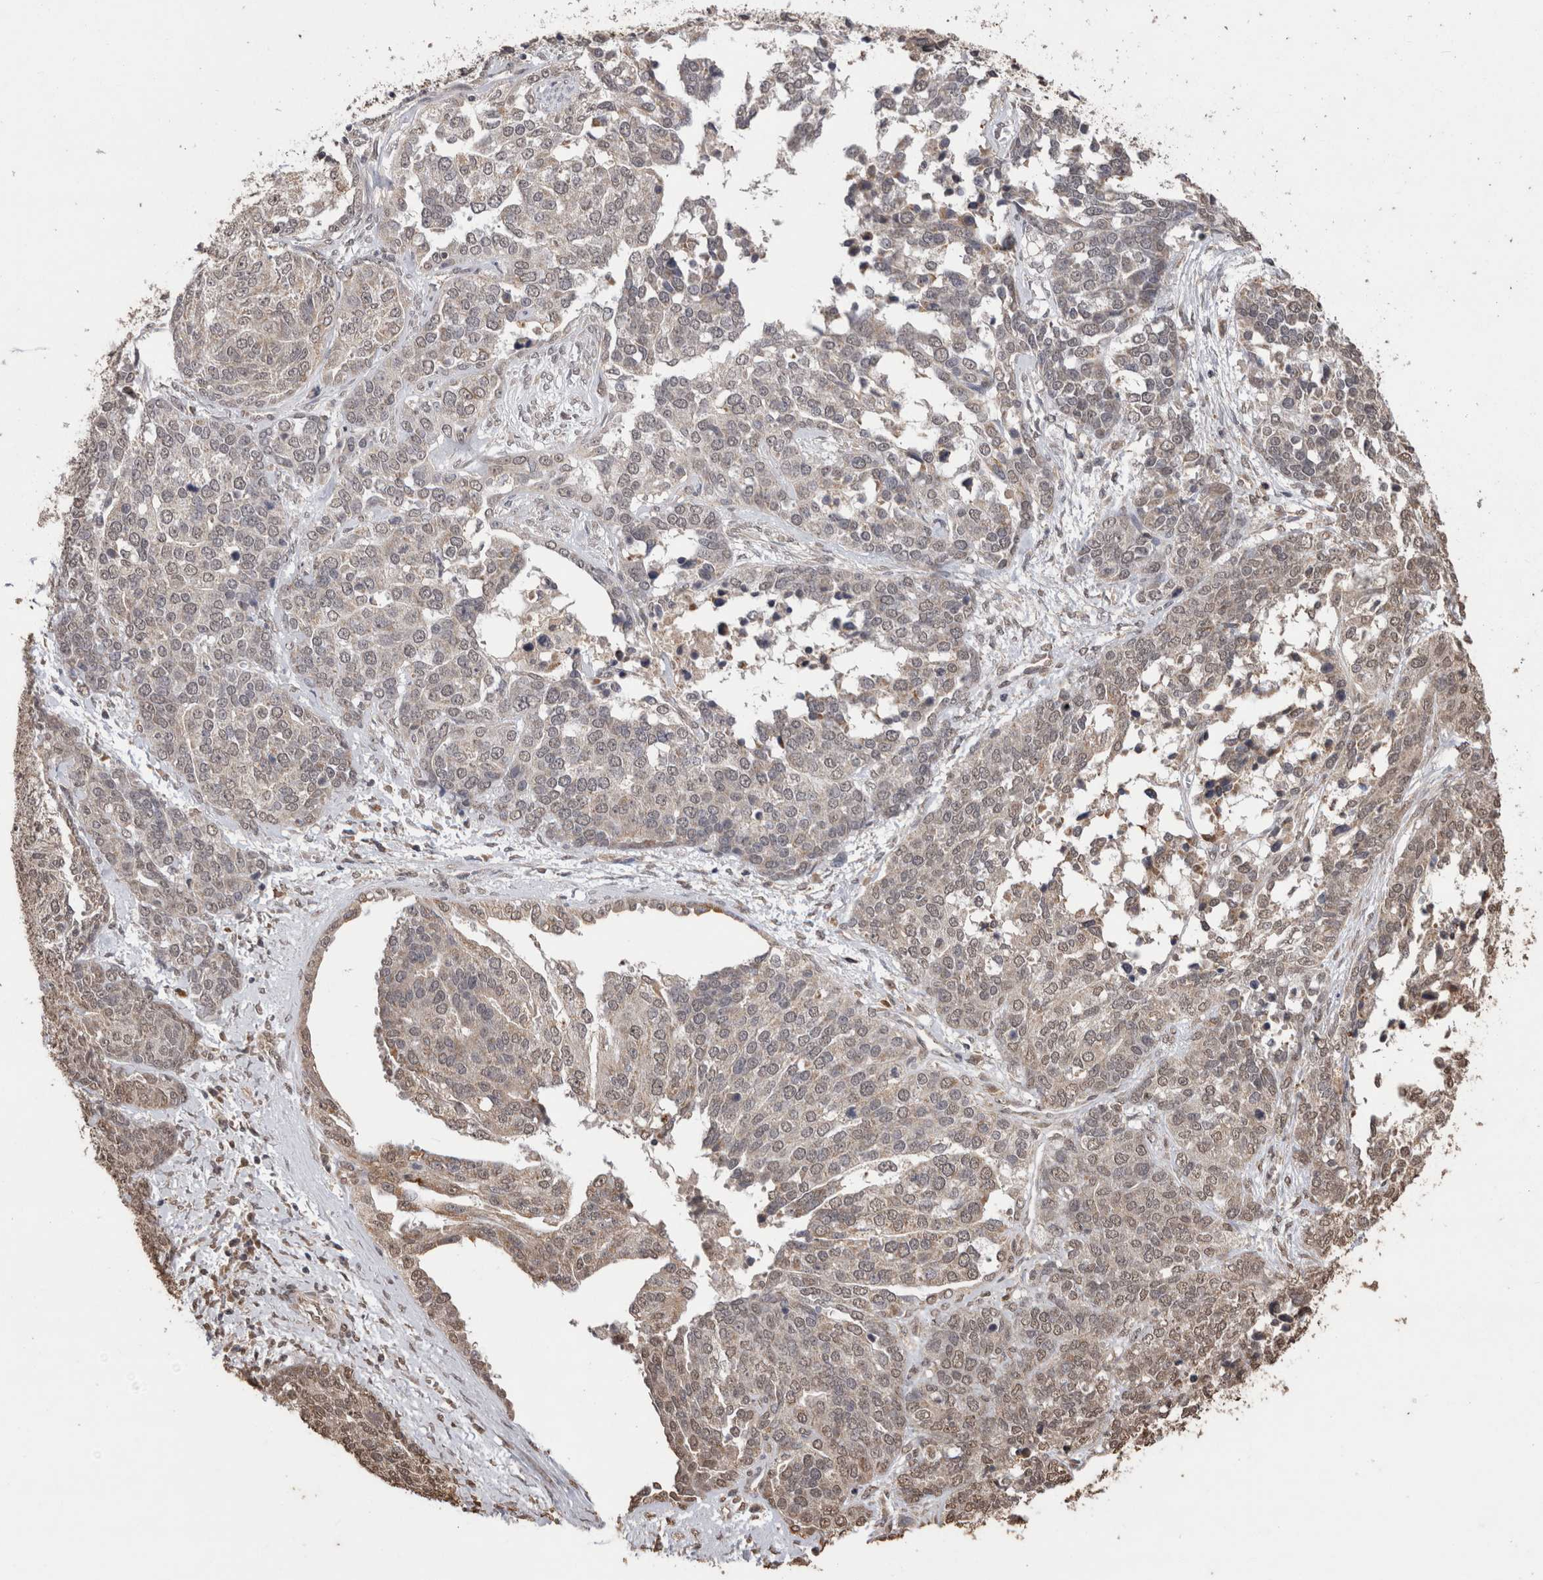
{"staining": {"intensity": "weak", "quantity": "<25%", "location": "nuclear"}, "tissue": "ovarian cancer", "cell_type": "Tumor cells", "image_type": "cancer", "snomed": [{"axis": "morphology", "description": "Cystadenocarcinoma, serous, NOS"}, {"axis": "topography", "description": "Ovary"}], "caption": "Immunohistochemical staining of serous cystadenocarcinoma (ovarian) shows no significant expression in tumor cells. (DAB (3,3'-diaminobenzidine) immunohistochemistry with hematoxylin counter stain).", "gene": "GRK5", "patient": {"sex": "female", "age": 44}}